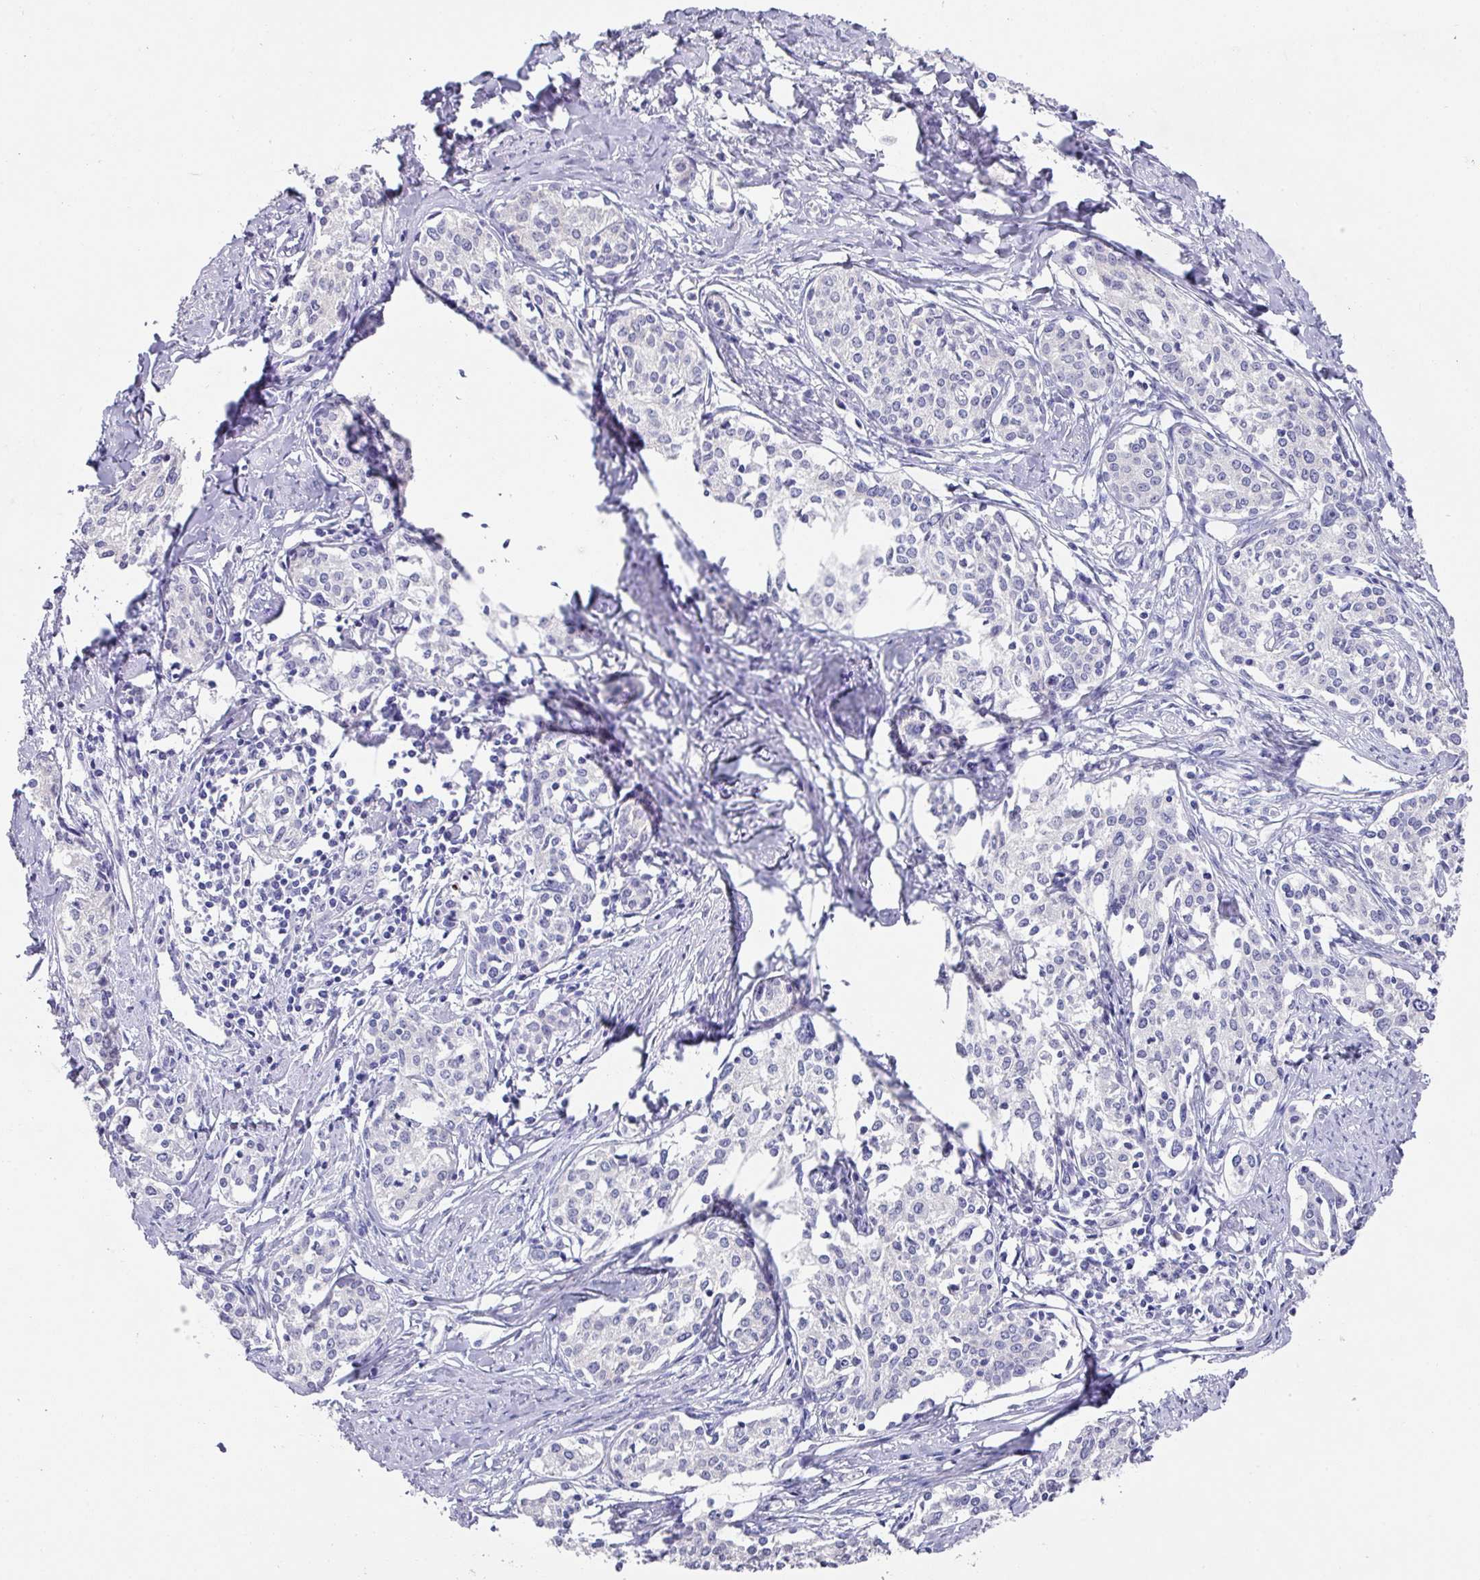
{"staining": {"intensity": "negative", "quantity": "none", "location": "none"}, "tissue": "cervical cancer", "cell_type": "Tumor cells", "image_type": "cancer", "snomed": [{"axis": "morphology", "description": "Squamous cell carcinoma, NOS"}, {"axis": "morphology", "description": "Adenocarcinoma, NOS"}, {"axis": "topography", "description": "Cervix"}], "caption": "High power microscopy image of an immunohistochemistry histopathology image of cervical adenocarcinoma, revealing no significant staining in tumor cells.", "gene": "DAZL", "patient": {"sex": "female", "age": 52}}